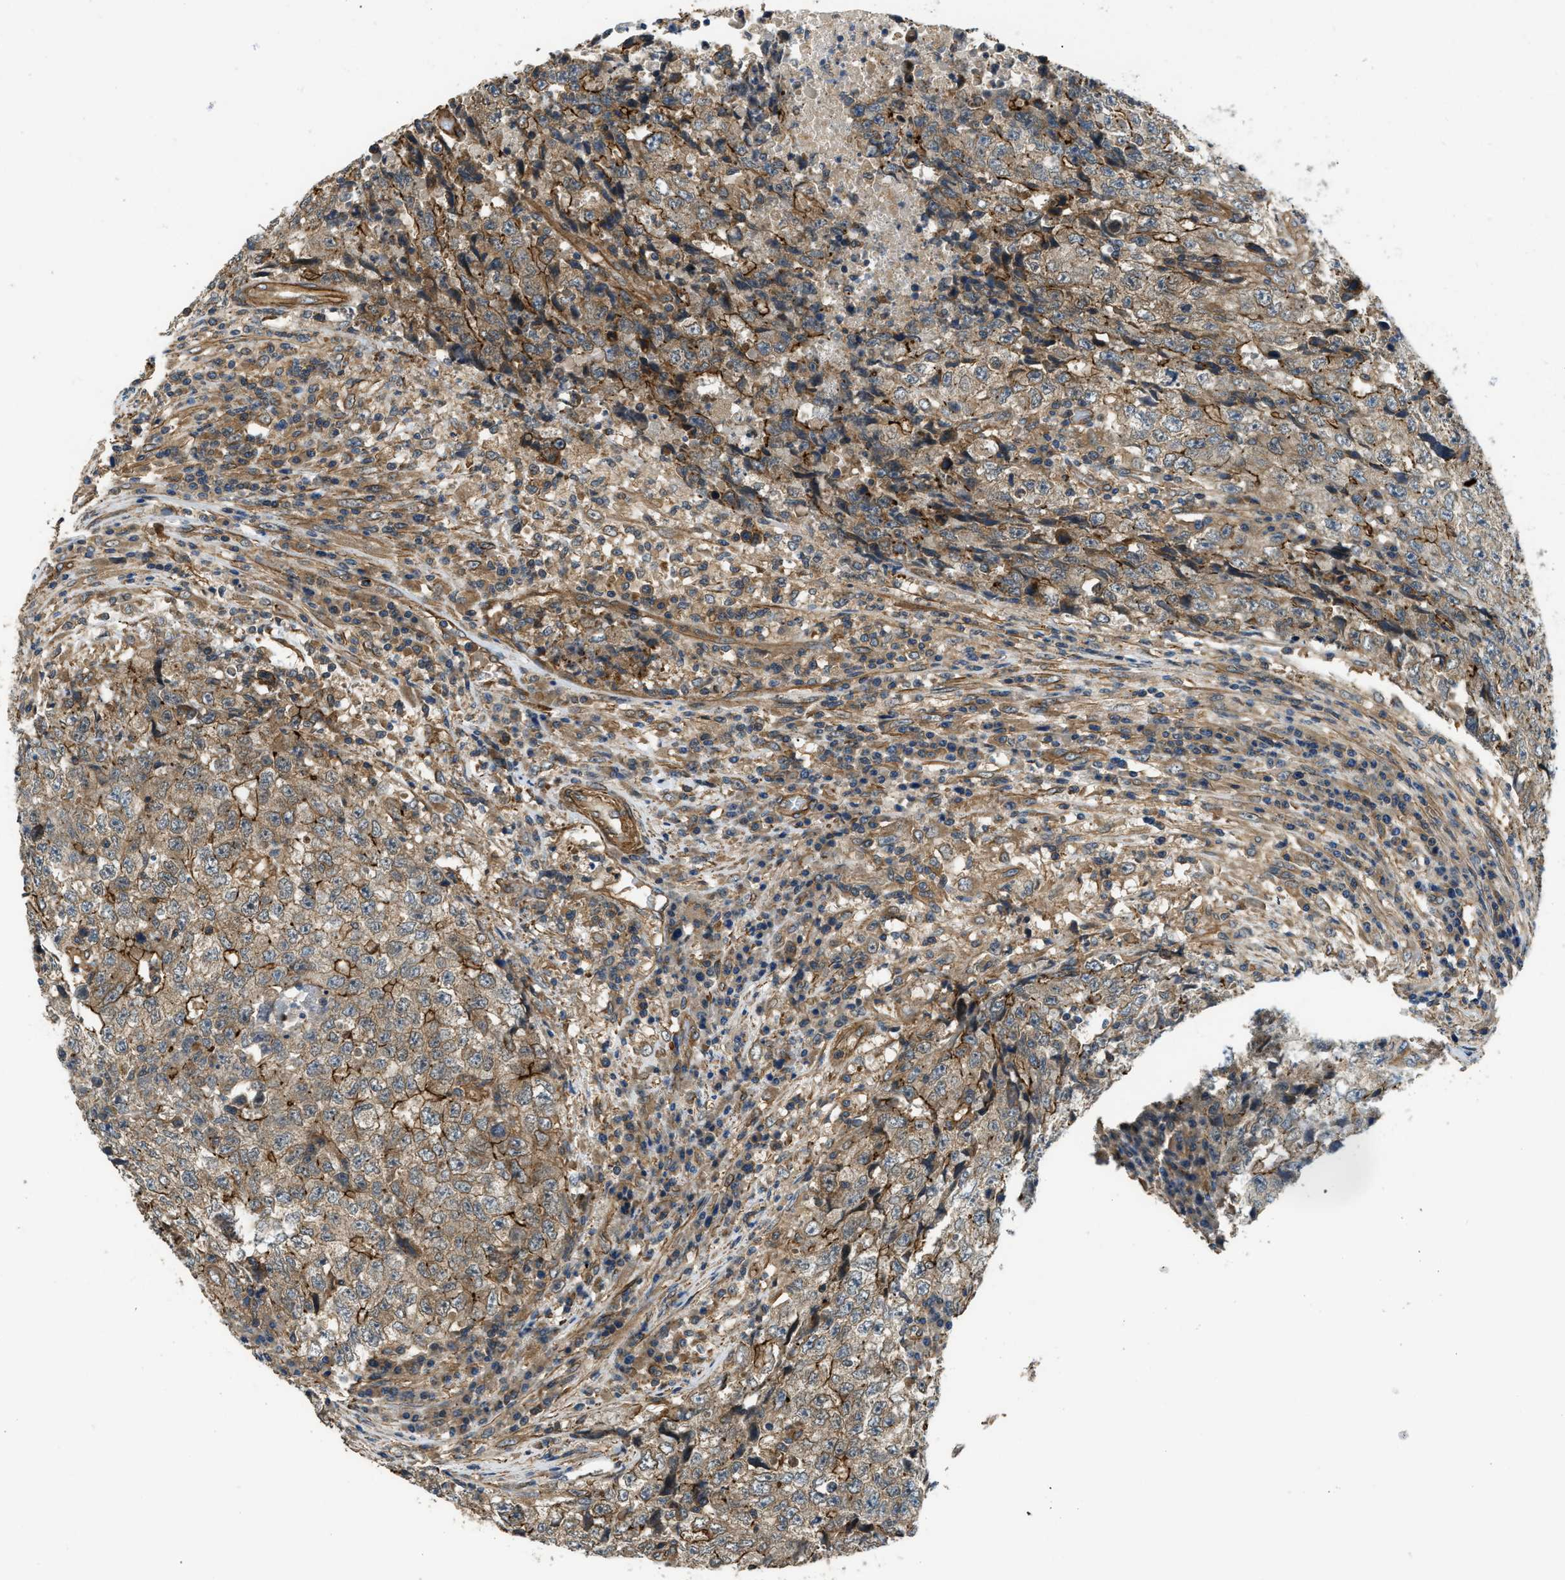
{"staining": {"intensity": "moderate", "quantity": ">75%", "location": "cytoplasmic/membranous"}, "tissue": "testis cancer", "cell_type": "Tumor cells", "image_type": "cancer", "snomed": [{"axis": "morphology", "description": "Necrosis, NOS"}, {"axis": "morphology", "description": "Carcinoma, Embryonal, NOS"}, {"axis": "topography", "description": "Testis"}], "caption": "Moderate cytoplasmic/membranous positivity is seen in about >75% of tumor cells in testis embryonal carcinoma.", "gene": "CGN", "patient": {"sex": "male", "age": 19}}